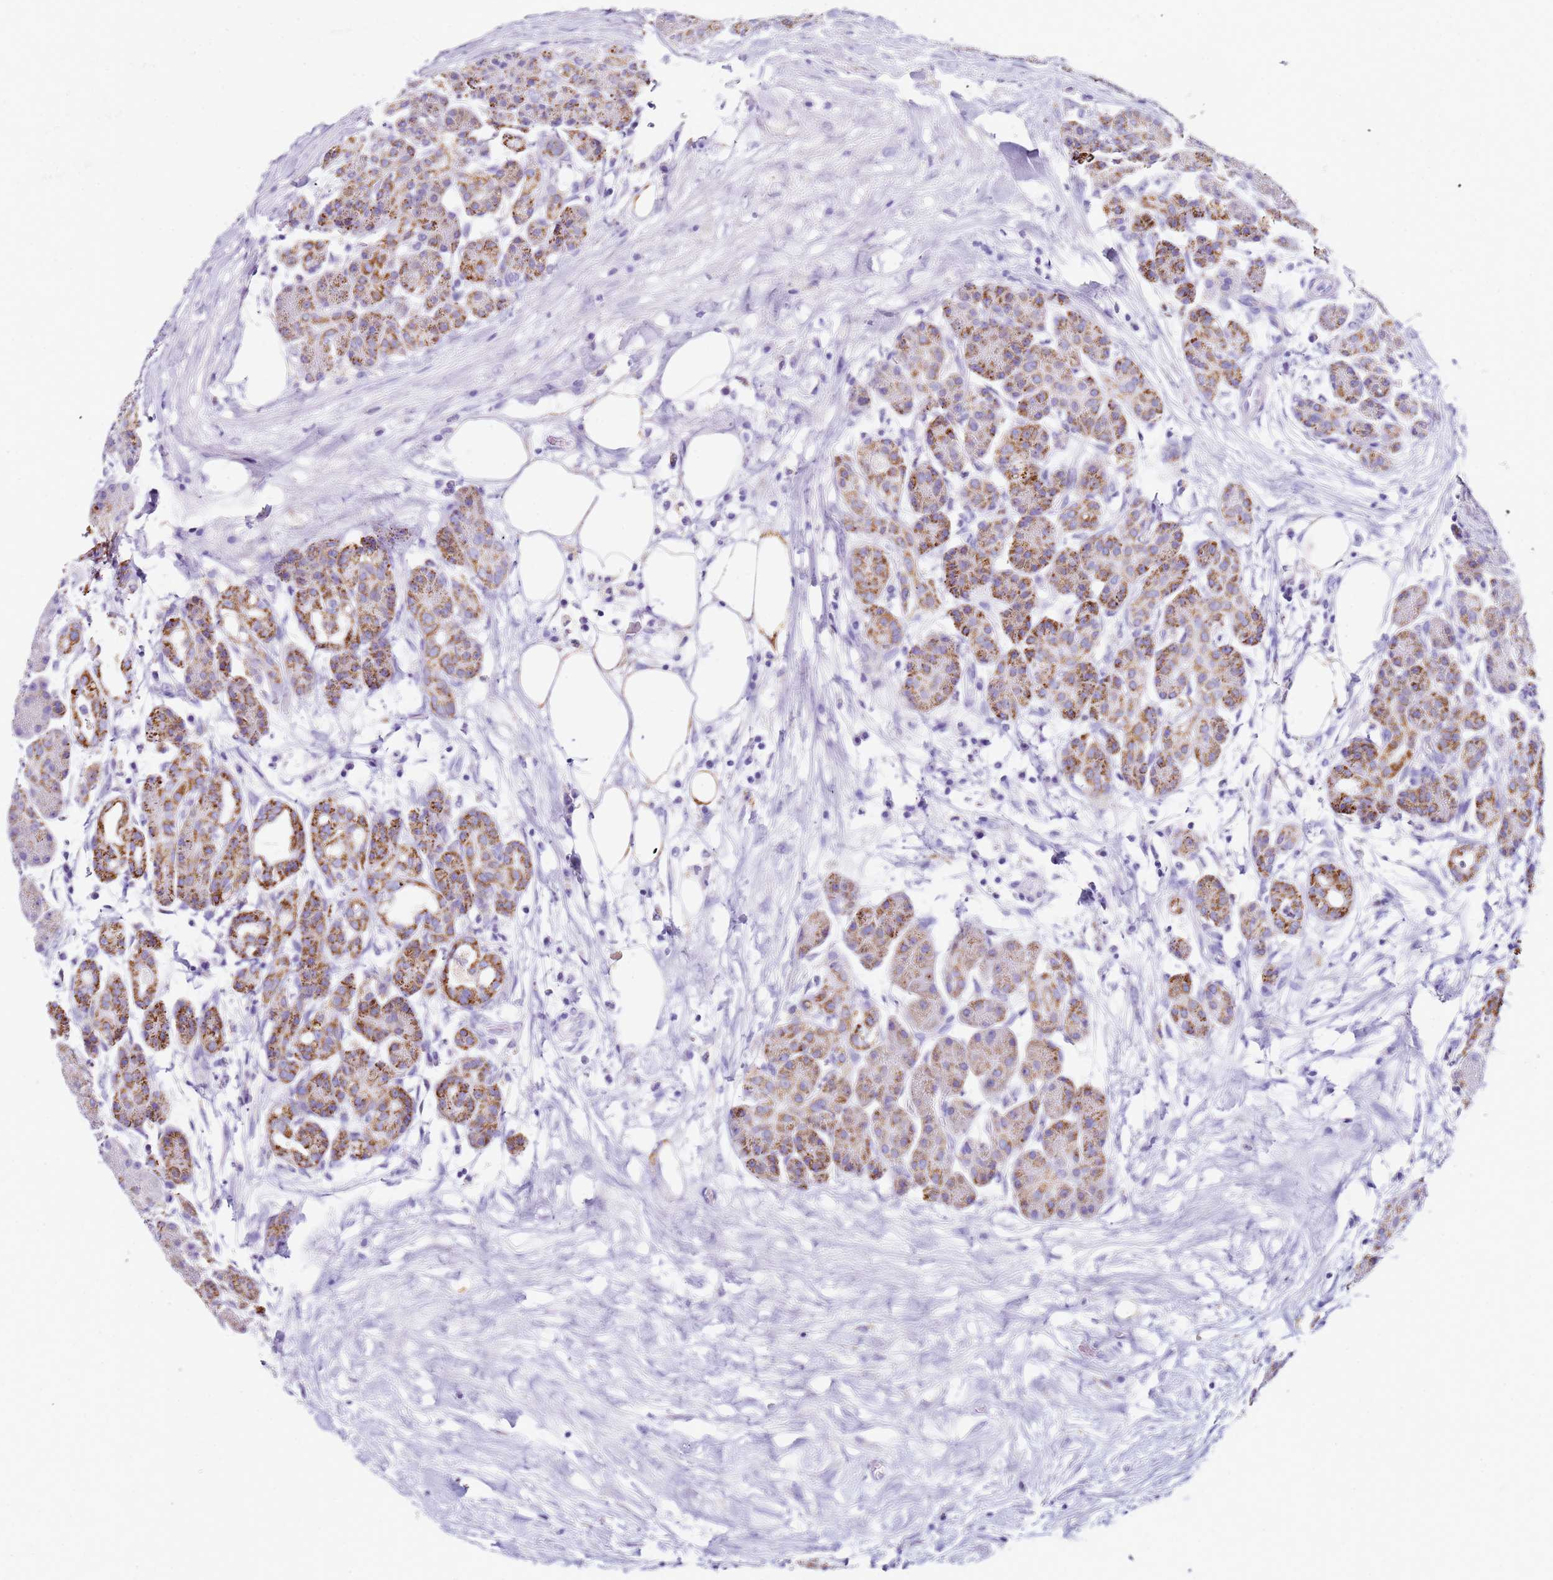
{"staining": {"intensity": "moderate", "quantity": "25%-75%", "location": "cytoplasmic/membranous"}, "tissue": "pancreas", "cell_type": "Exocrine glandular cells", "image_type": "normal", "snomed": [{"axis": "morphology", "description": "Normal tissue, NOS"}, {"axis": "topography", "description": "Pancreas"}], "caption": "The micrograph displays a brown stain indicating the presence of a protein in the cytoplasmic/membranous of exocrine glandular cells in pancreas. (brown staining indicates protein expression, while blue staining denotes nuclei).", "gene": "PTBP2", "patient": {"sex": "male", "age": 63}}